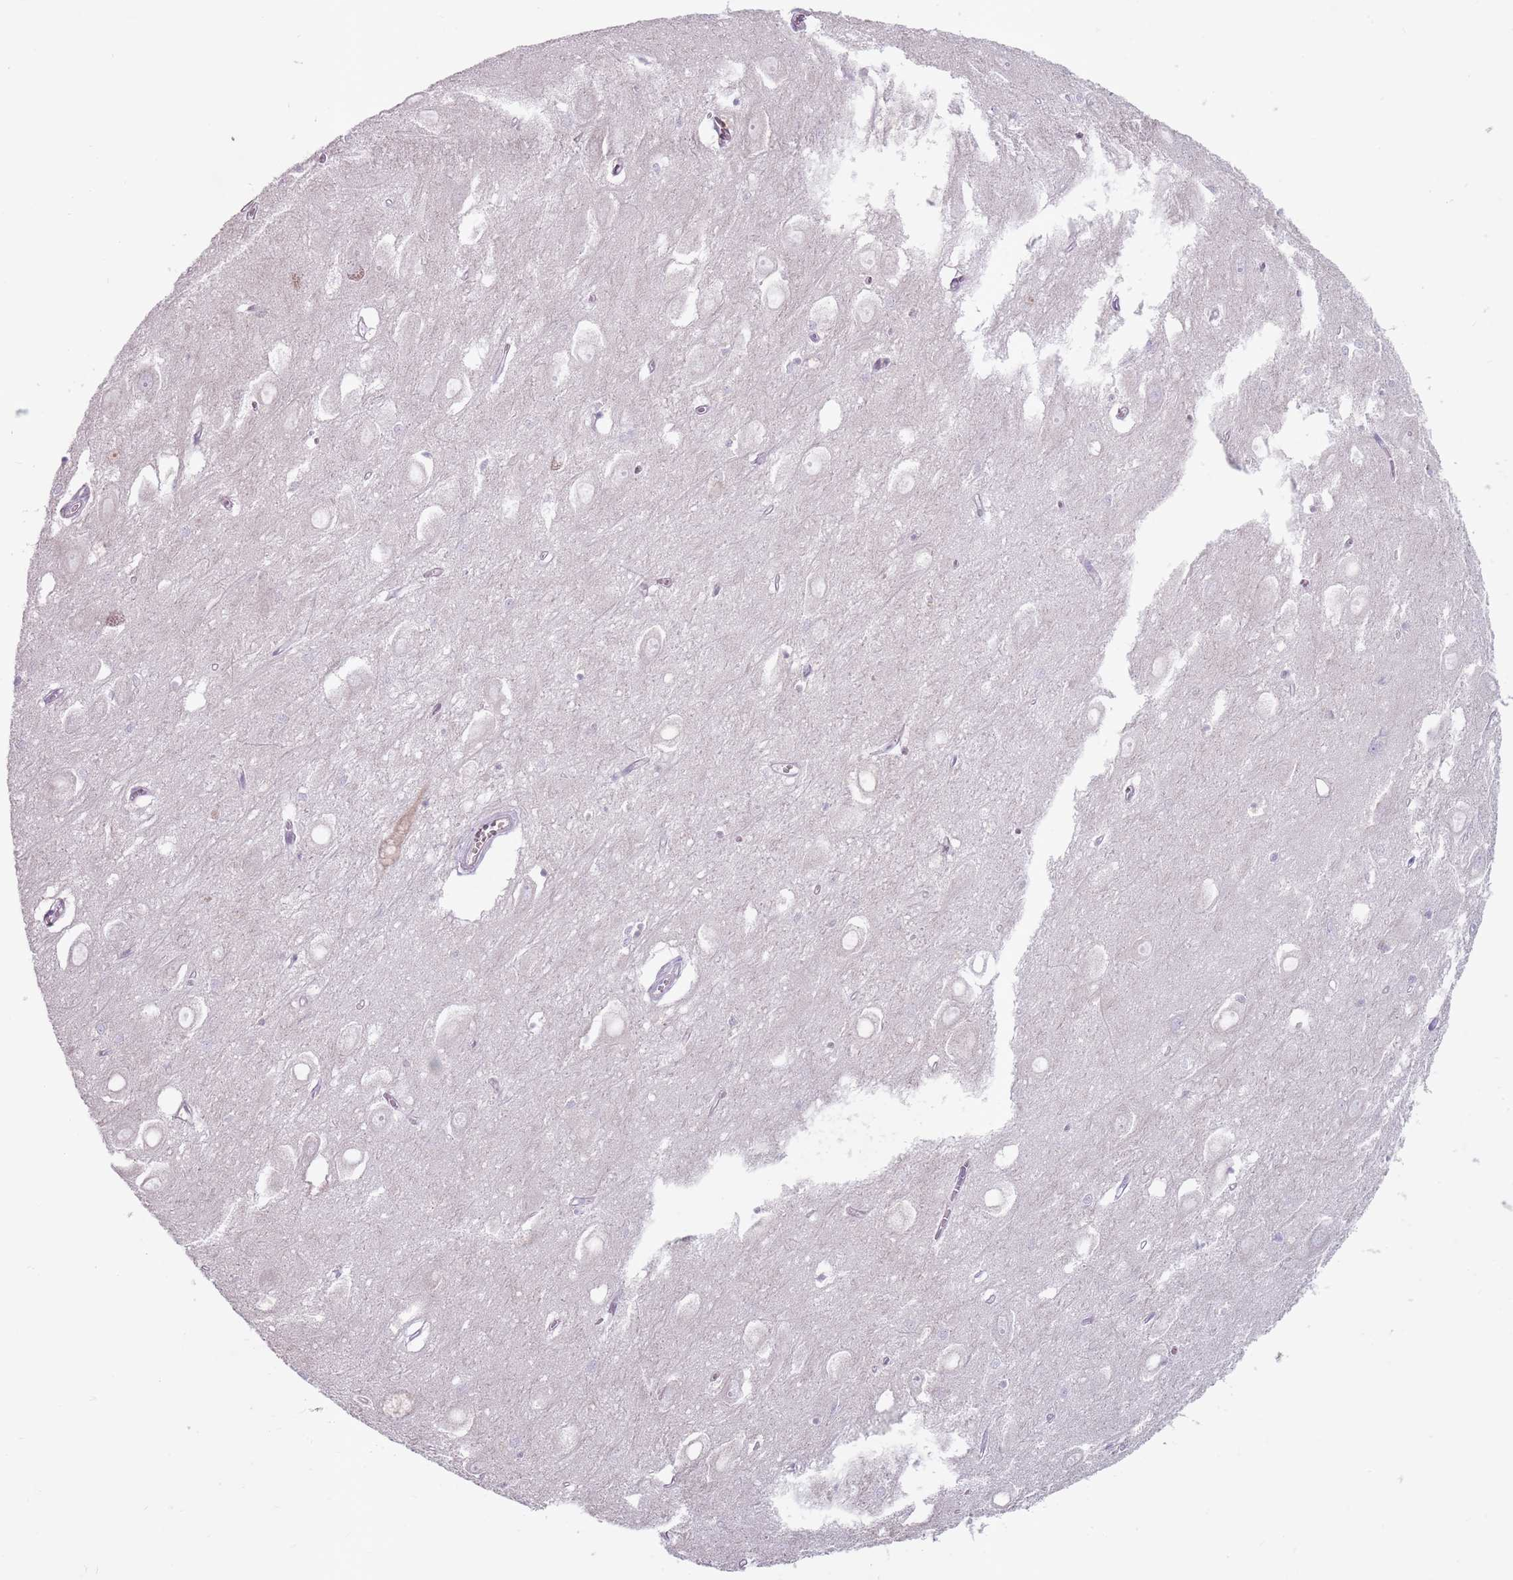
{"staining": {"intensity": "negative", "quantity": "none", "location": "none"}, "tissue": "hippocampus", "cell_type": "Glial cells", "image_type": "normal", "snomed": [{"axis": "morphology", "description": "Normal tissue, NOS"}, {"axis": "topography", "description": "Hippocampus"}], "caption": "Immunohistochemical staining of unremarkable human hippocampus exhibits no significant staining in glial cells.", "gene": "STYK1", "patient": {"sex": "female", "age": 64}}